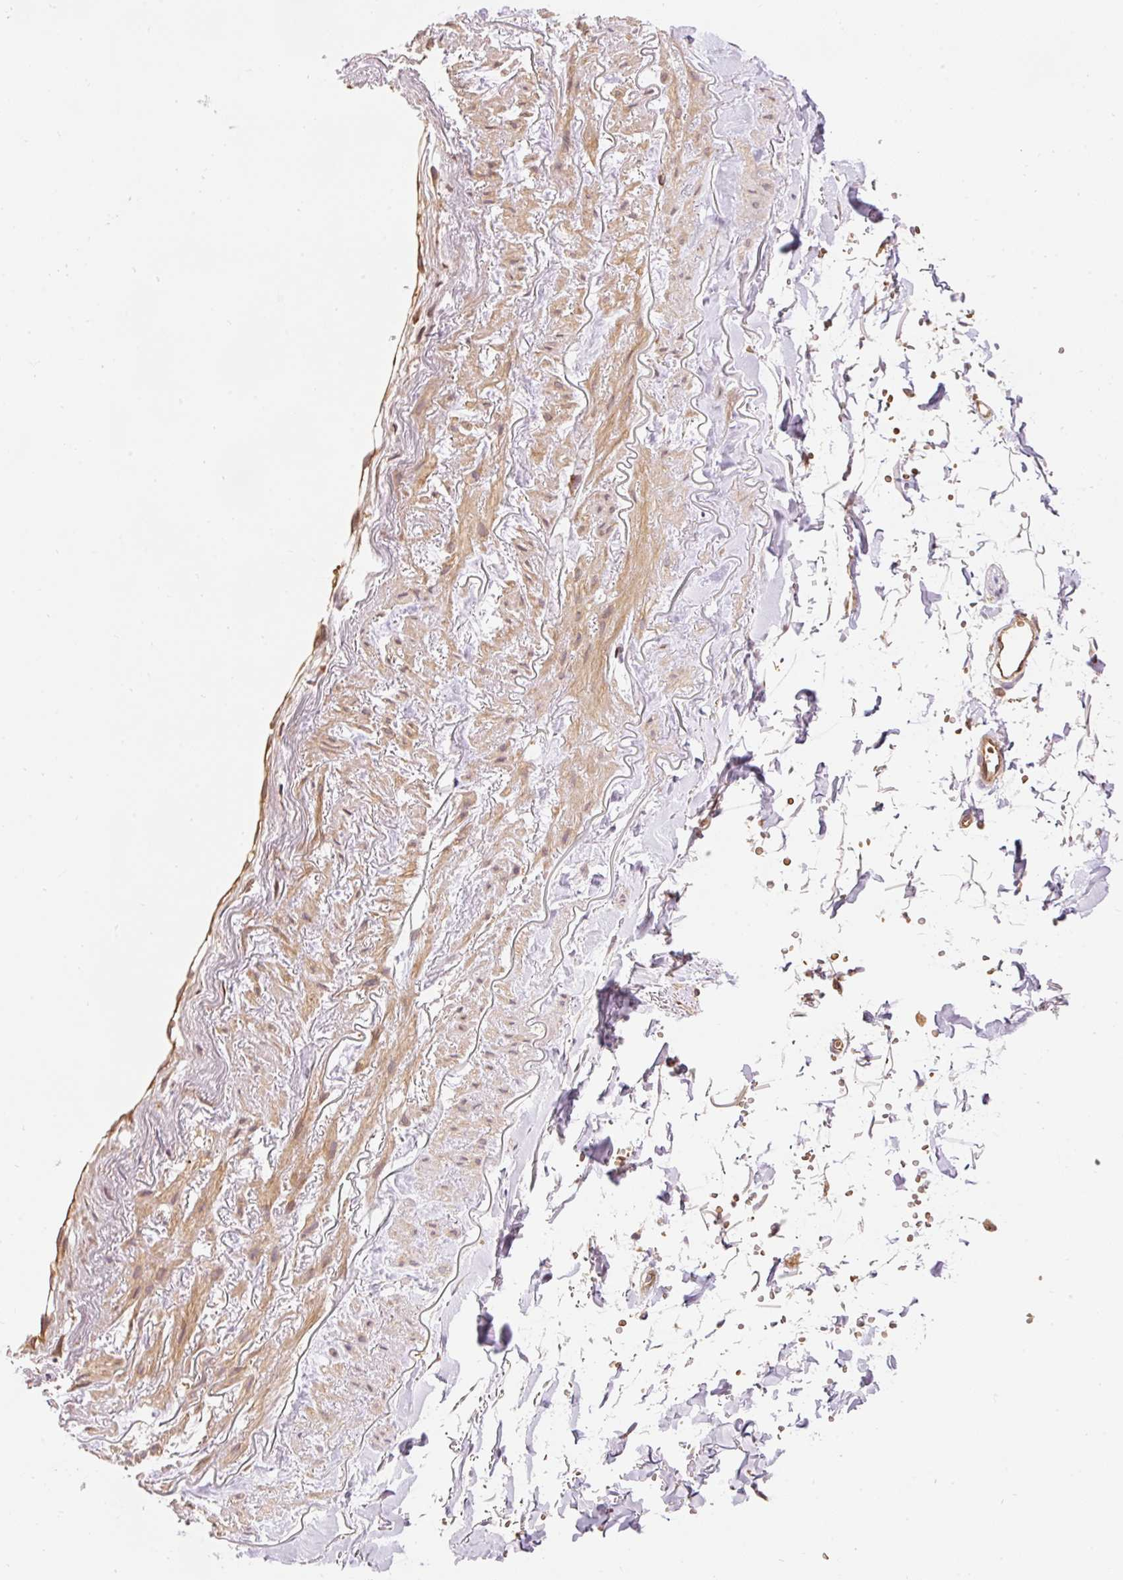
{"staining": {"intensity": "moderate", "quantity": ">75%", "location": "cytoplasmic/membranous"}, "tissue": "soft tissue", "cell_type": "Fibroblasts", "image_type": "normal", "snomed": [{"axis": "morphology", "description": "Normal tissue, NOS"}, {"axis": "topography", "description": "Cartilage tissue"}, {"axis": "topography", "description": "Bronchus"}, {"axis": "topography", "description": "Peripheral nerve tissue"}], "caption": "Protein analysis of unremarkable soft tissue reveals moderate cytoplasmic/membranous positivity in approximately >75% of fibroblasts.", "gene": "ADCY4", "patient": {"sex": "female", "age": 59}}